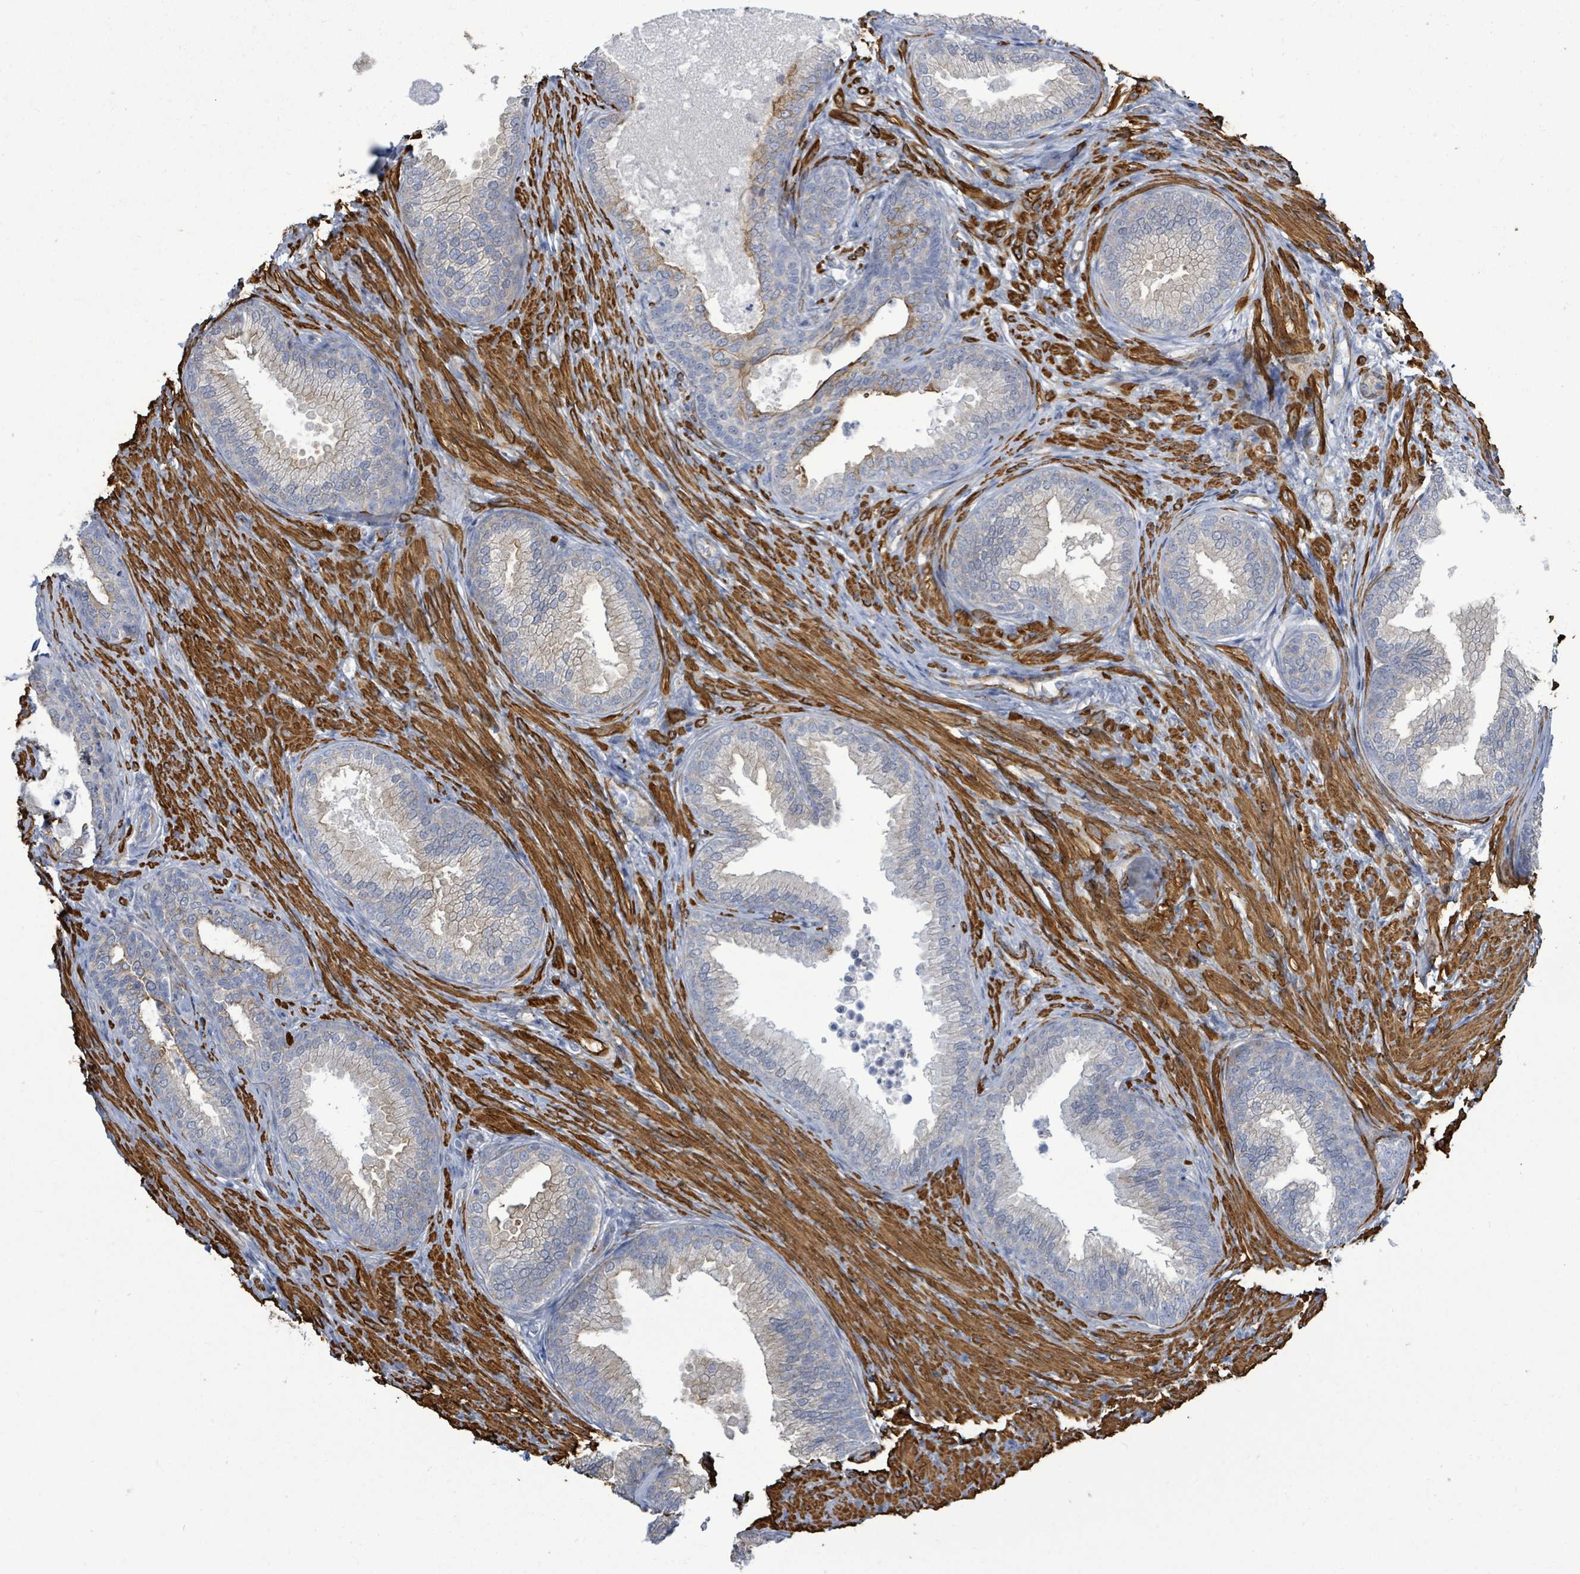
{"staining": {"intensity": "moderate", "quantity": "<25%", "location": "cytoplasmic/membranous"}, "tissue": "prostate", "cell_type": "Glandular cells", "image_type": "normal", "snomed": [{"axis": "morphology", "description": "Normal tissue, NOS"}, {"axis": "topography", "description": "Prostate"}], "caption": "Protein expression analysis of benign prostate demonstrates moderate cytoplasmic/membranous staining in about <25% of glandular cells. (Stains: DAB (3,3'-diaminobenzidine) in brown, nuclei in blue, Microscopy: brightfield microscopy at high magnification).", "gene": "DMRTC1B", "patient": {"sex": "male", "age": 76}}